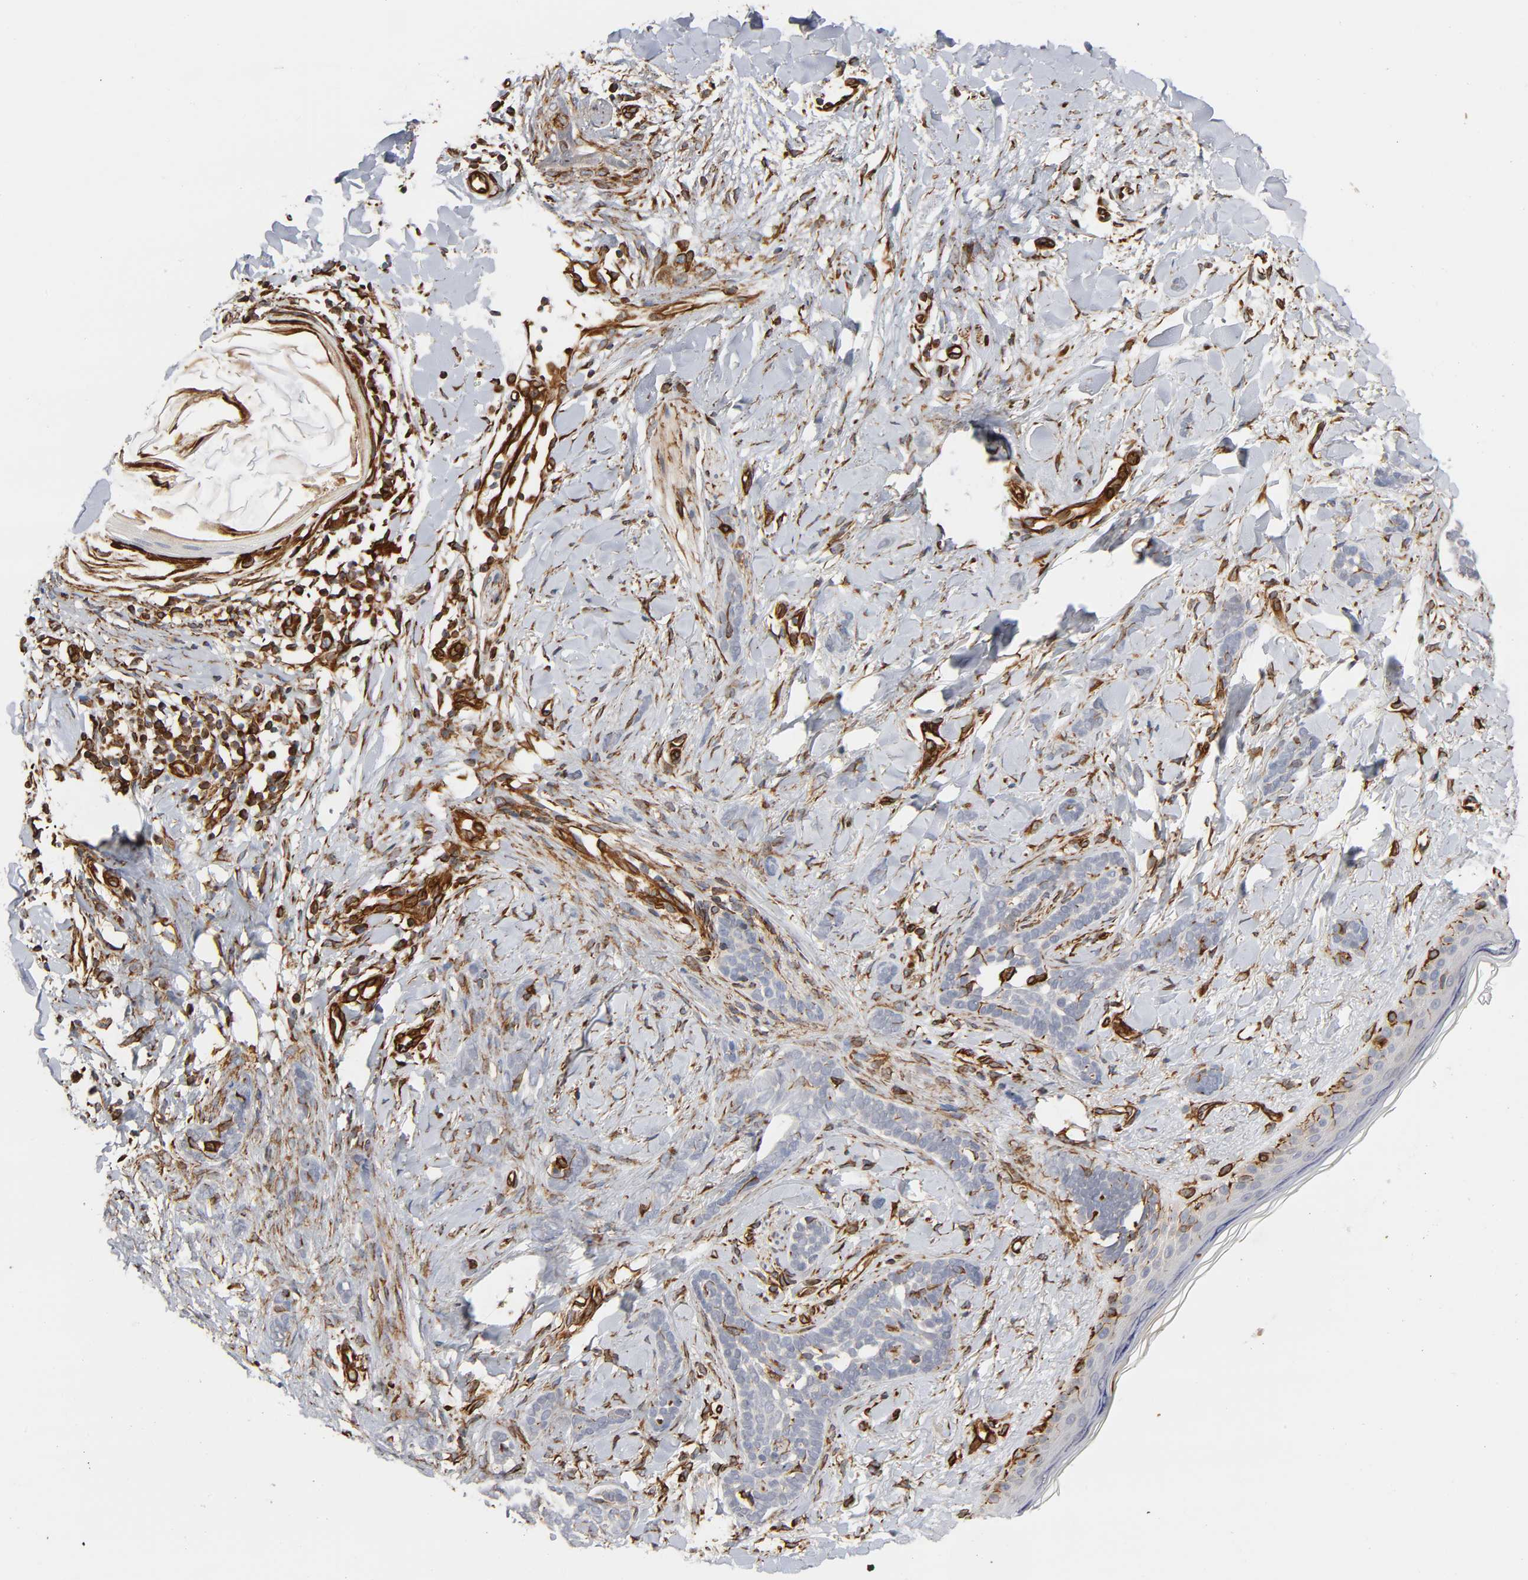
{"staining": {"intensity": "negative", "quantity": "none", "location": "none"}, "tissue": "skin cancer", "cell_type": "Tumor cells", "image_type": "cancer", "snomed": [{"axis": "morphology", "description": "Basal cell carcinoma"}, {"axis": "topography", "description": "Skin"}], "caption": "DAB immunohistochemical staining of human skin basal cell carcinoma displays no significant staining in tumor cells.", "gene": "FAM118A", "patient": {"sex": "female", "age": 37}}